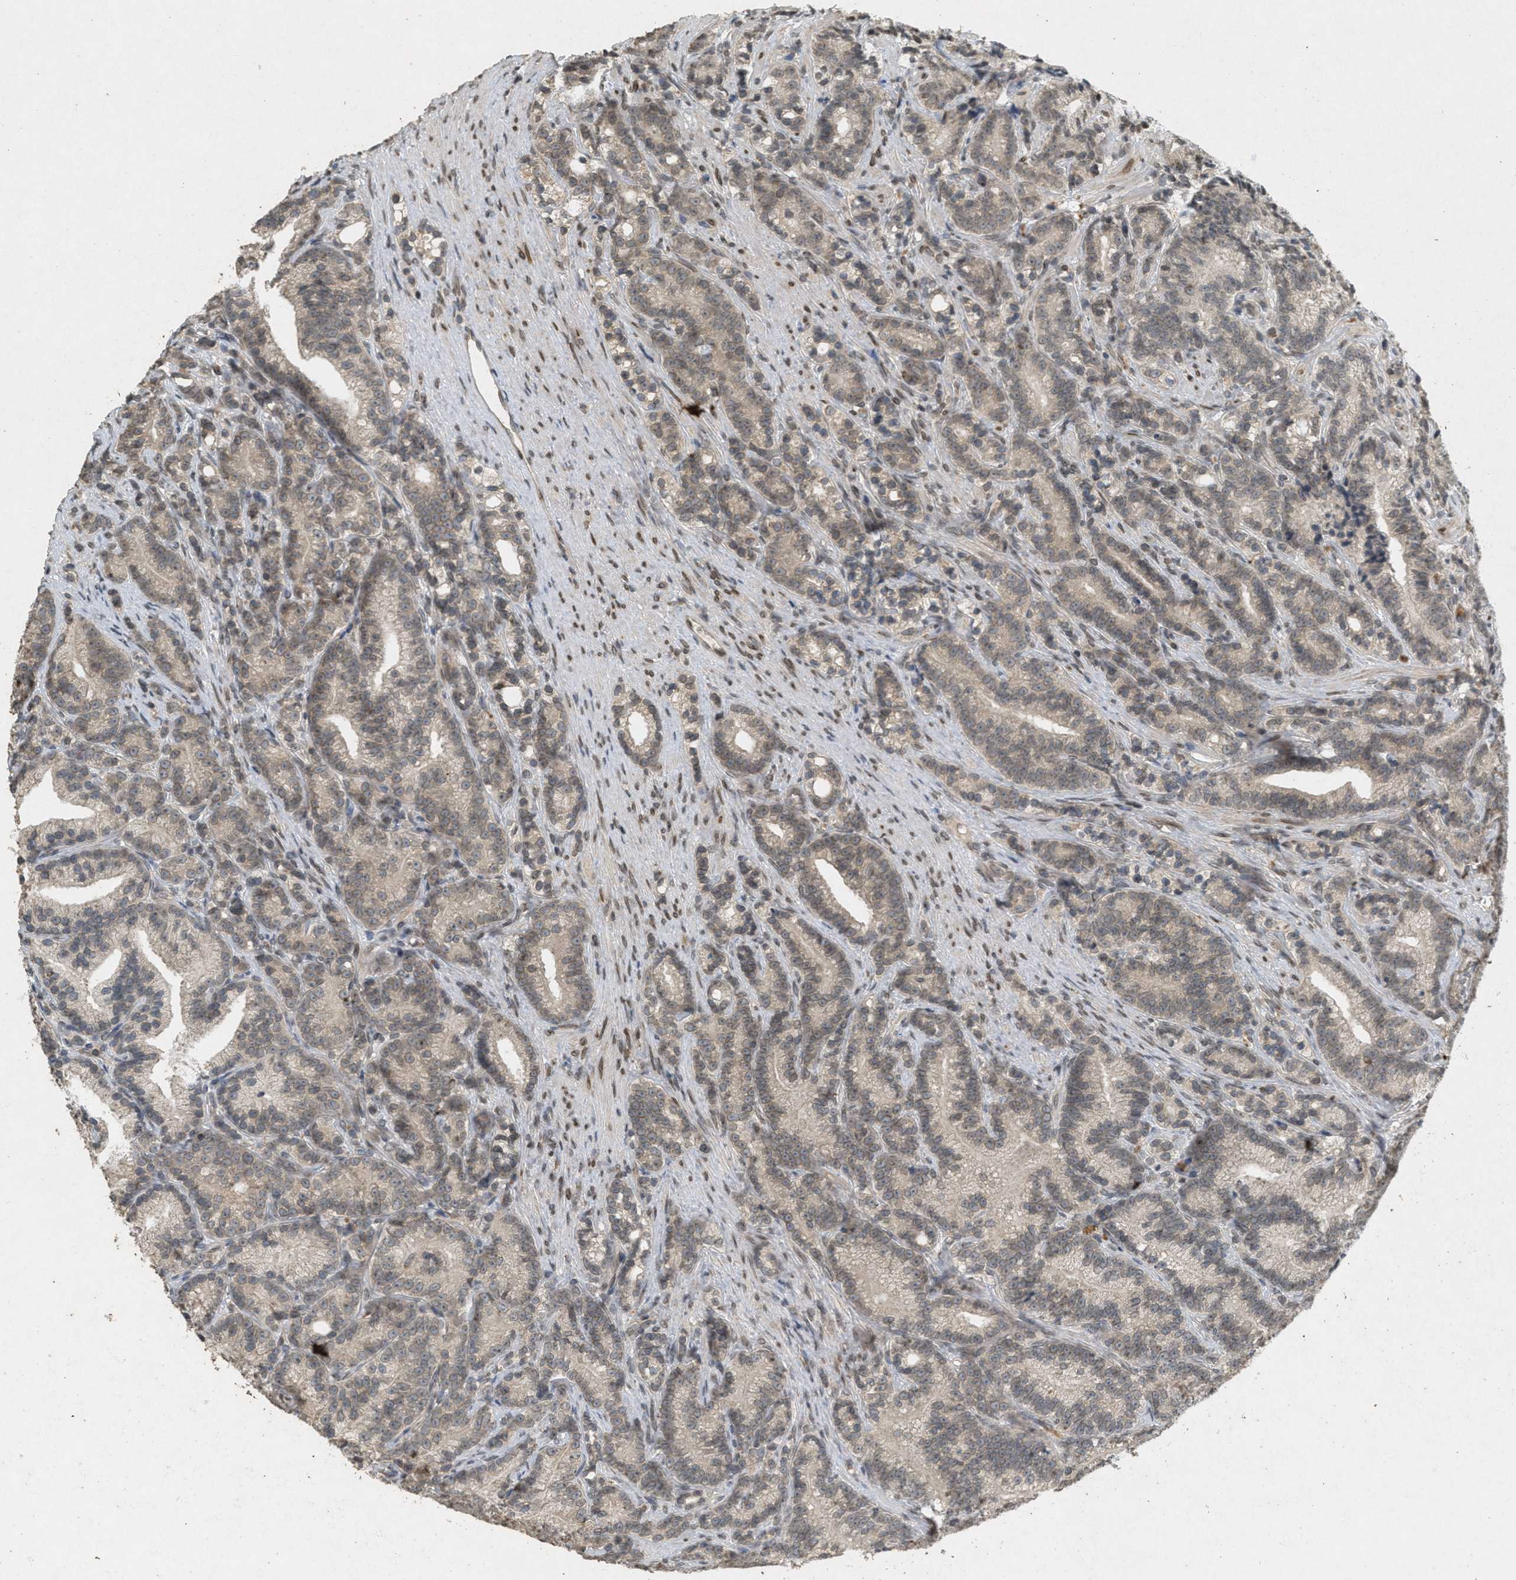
{"staining": {"intensity": "weak", "quantity": ">75%", "location": "cytoplasmic/membranous,nuclear"}, "tissue": "prostate cancer", "cell_type": "Tumor cells", "image_type": "cancer", "snomed": [{"axis": "morphology", "description": "Adenocarcinoma, Low grade"}, {"axis": "topography", "description": "Prostate"}], "caption": "Immunohistochemical staining of human prostate cancer (low-grade adenocarcinoma) displays low levels of weak cytoplasmic/membranous and nuclear protein expression in about >75% of tumor cells.", "gene": "ABHD6", "patient": {"sex": "male", "age": 89}}